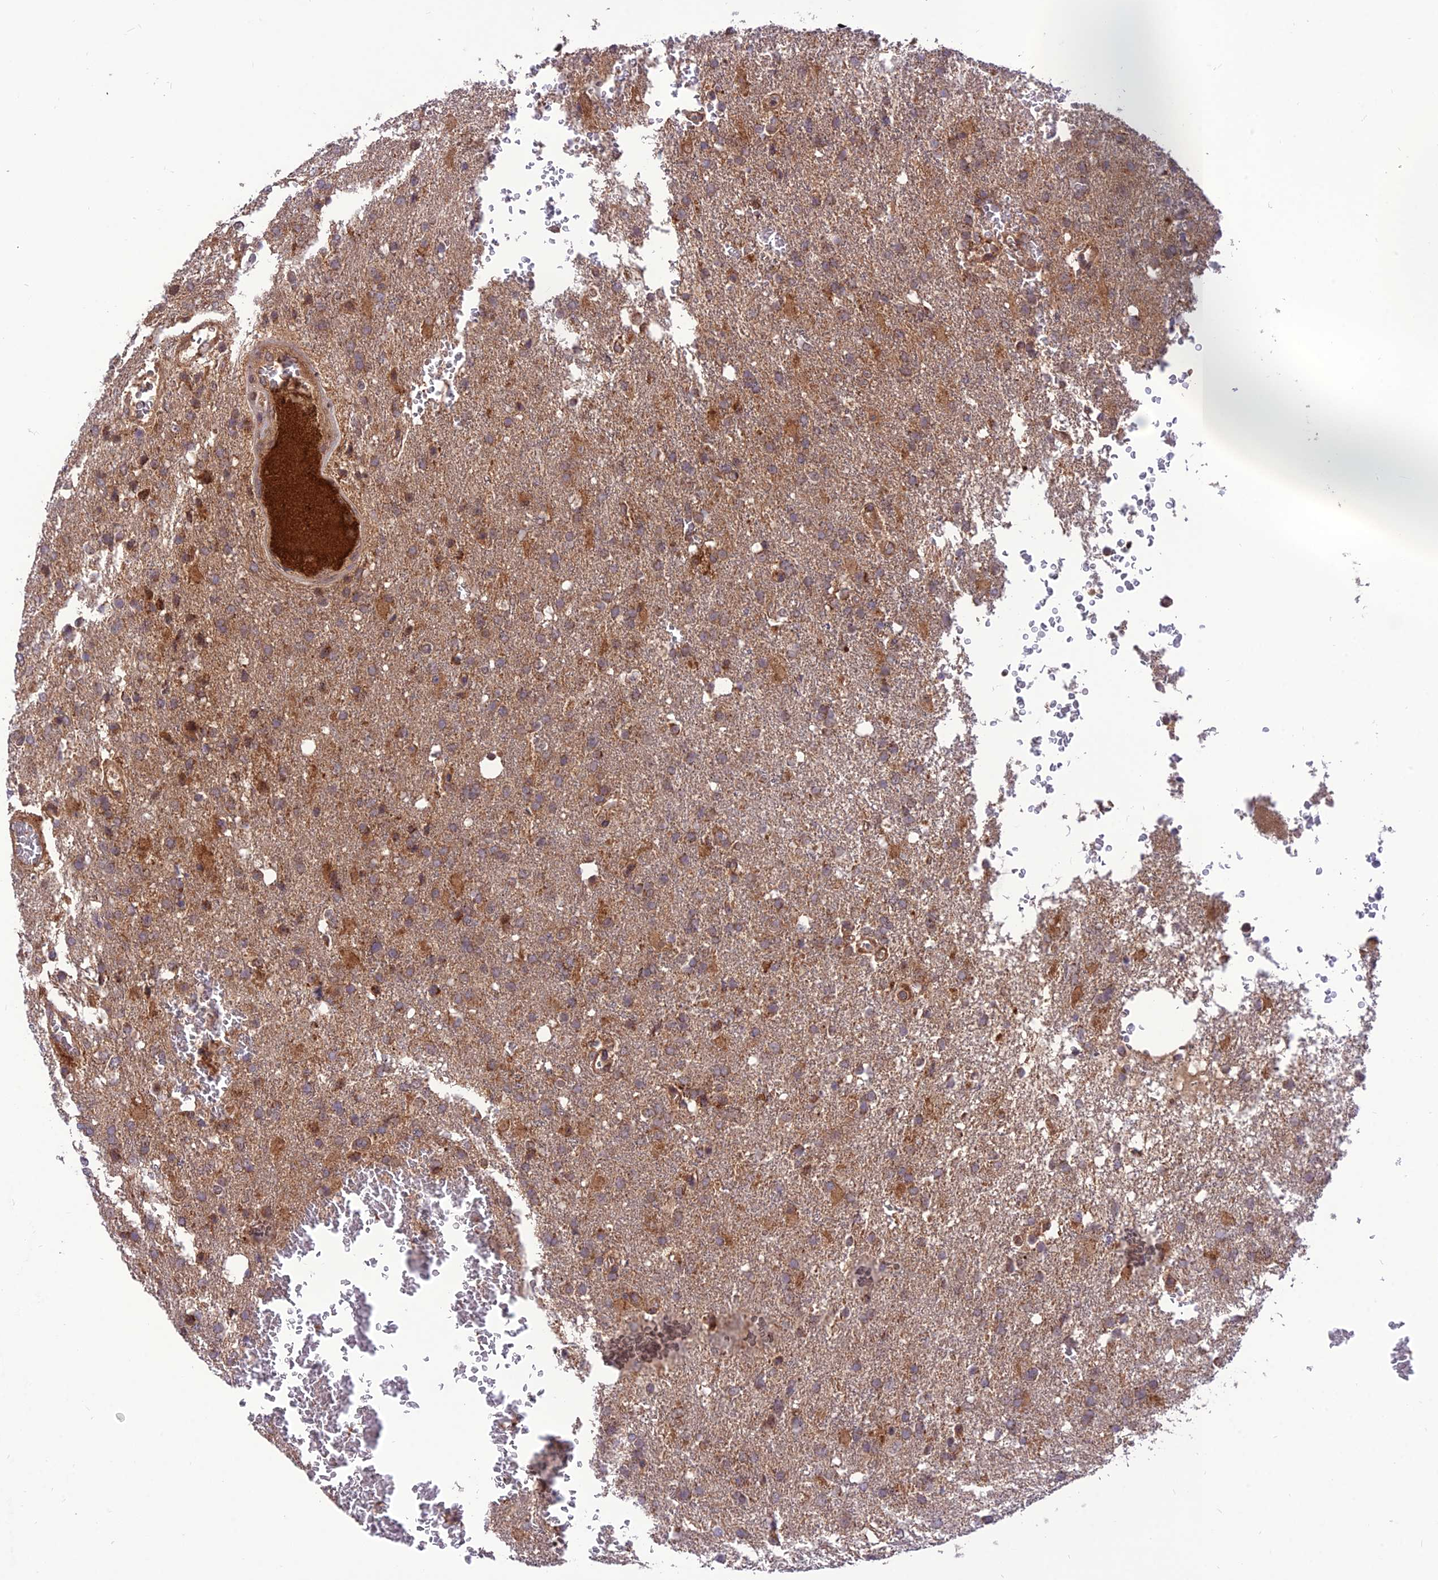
{"staining": {"intensity": "moderate", "quantity": ">75%", "location": "cytoplasmic/membranous"}, "tissue": "glioma", "cell_type": "Tumor cells", "image_type": "cancer", "snomed": [{"axis": "morphology", "description": "Glioma, malignant, High grade"}, {"axis": "topography", "description": "Brain"}], "caption": "Moderate cytoplasmic/membranous protein positivity is seen in approximately >75% of tumor cells in malignant glioma (high-grade).", "gene": "NDUFC1", "patient": {"sex": "female", "age": 74}}